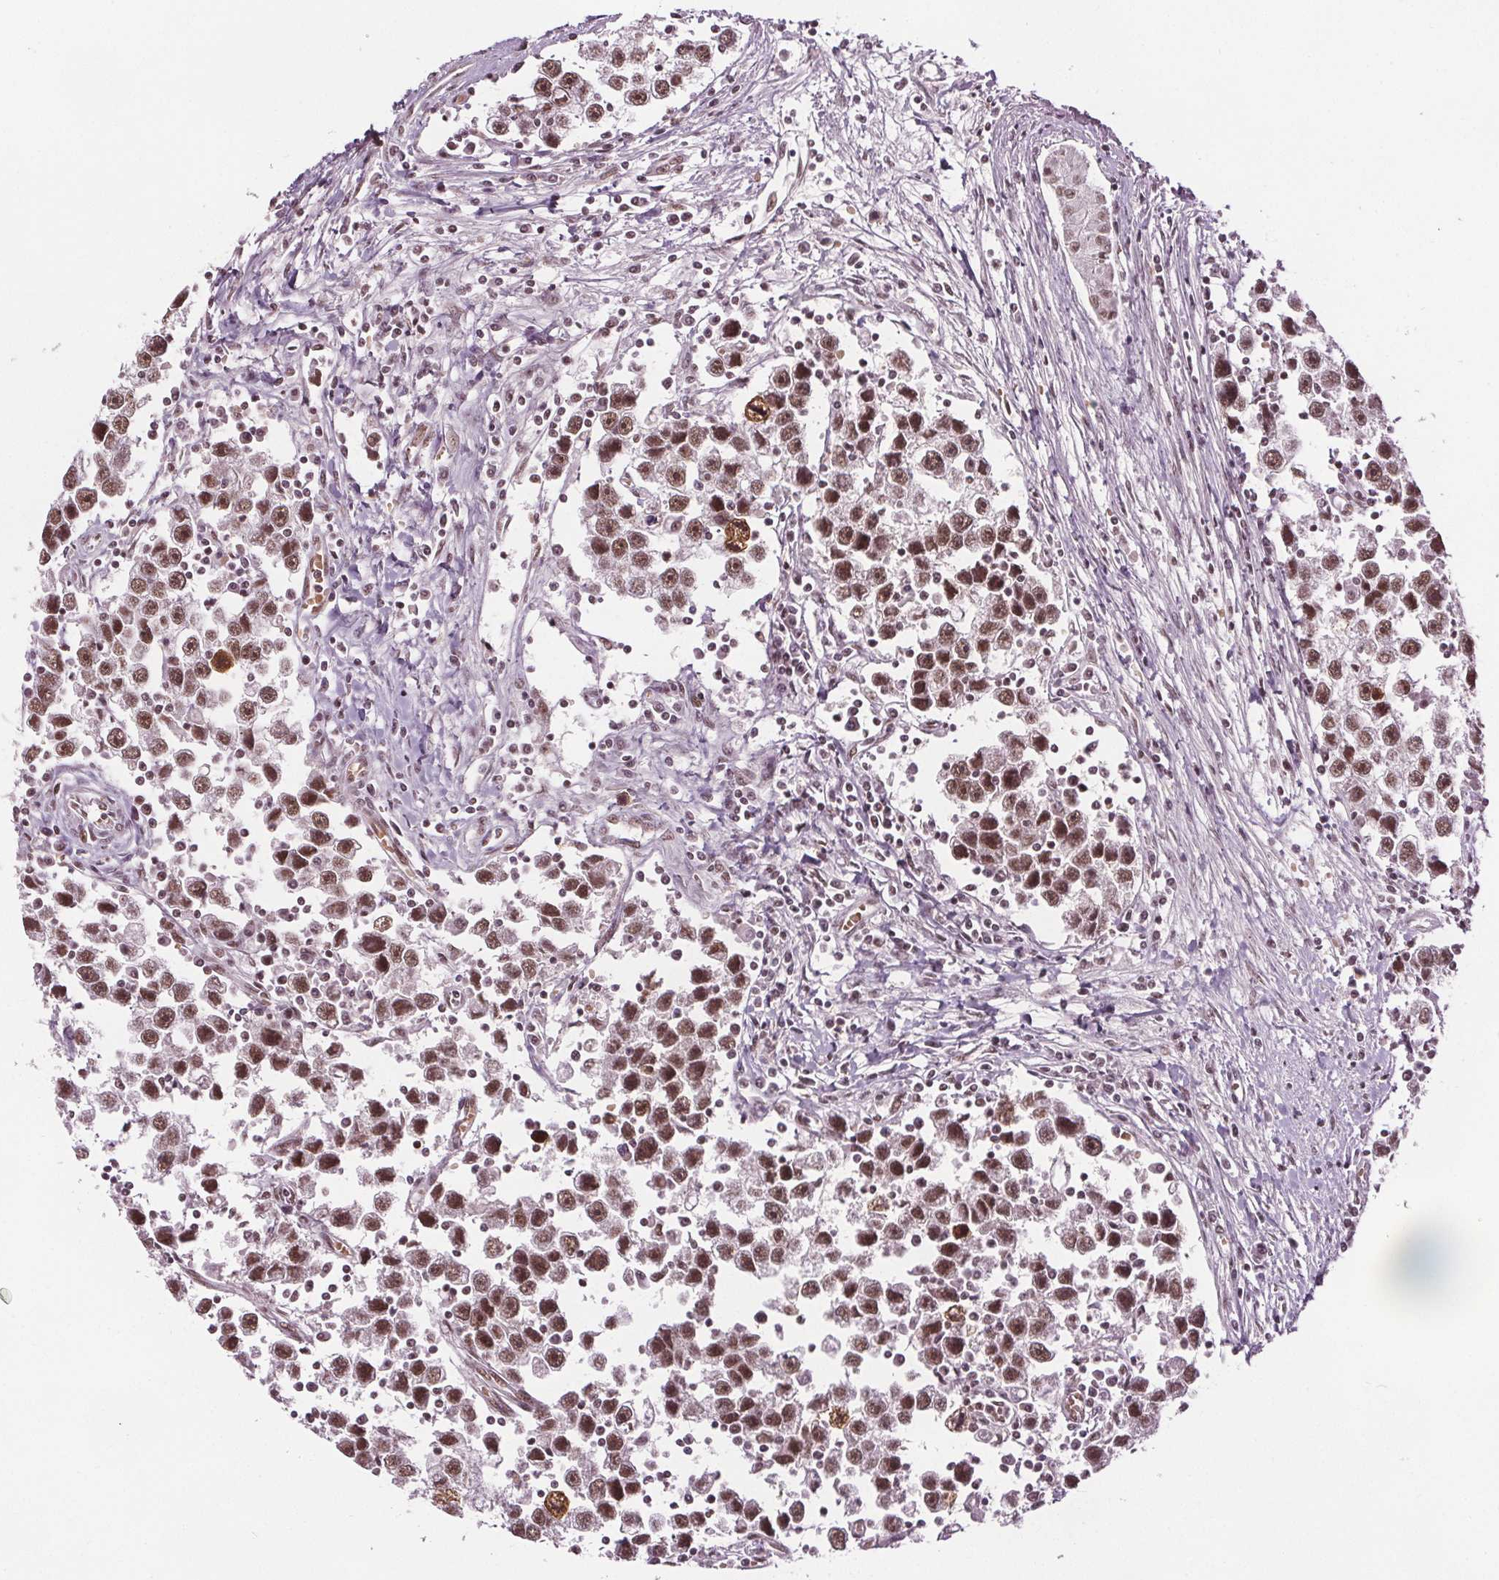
{"staining": {"intensity": "strong", "quantity": ">75%", "location": "nuclear"}, "tissue": "testis cancer", "cell_type": "Tumor cells", "image_type": "cancer", "snomed": [{"axis": "morphology", "description": "Seminoma, NOS"}, {"axis": "topography", "description": "Testis"}], "caption": "An immunohistochemistry histopathology image of neoplastic tissue is shown. Protein staining in brown shows strong nuclear positivity in testis seminoma within tumor cells.", "gene": "IWS1", "patient": {"sex": "male", "age": 30}}